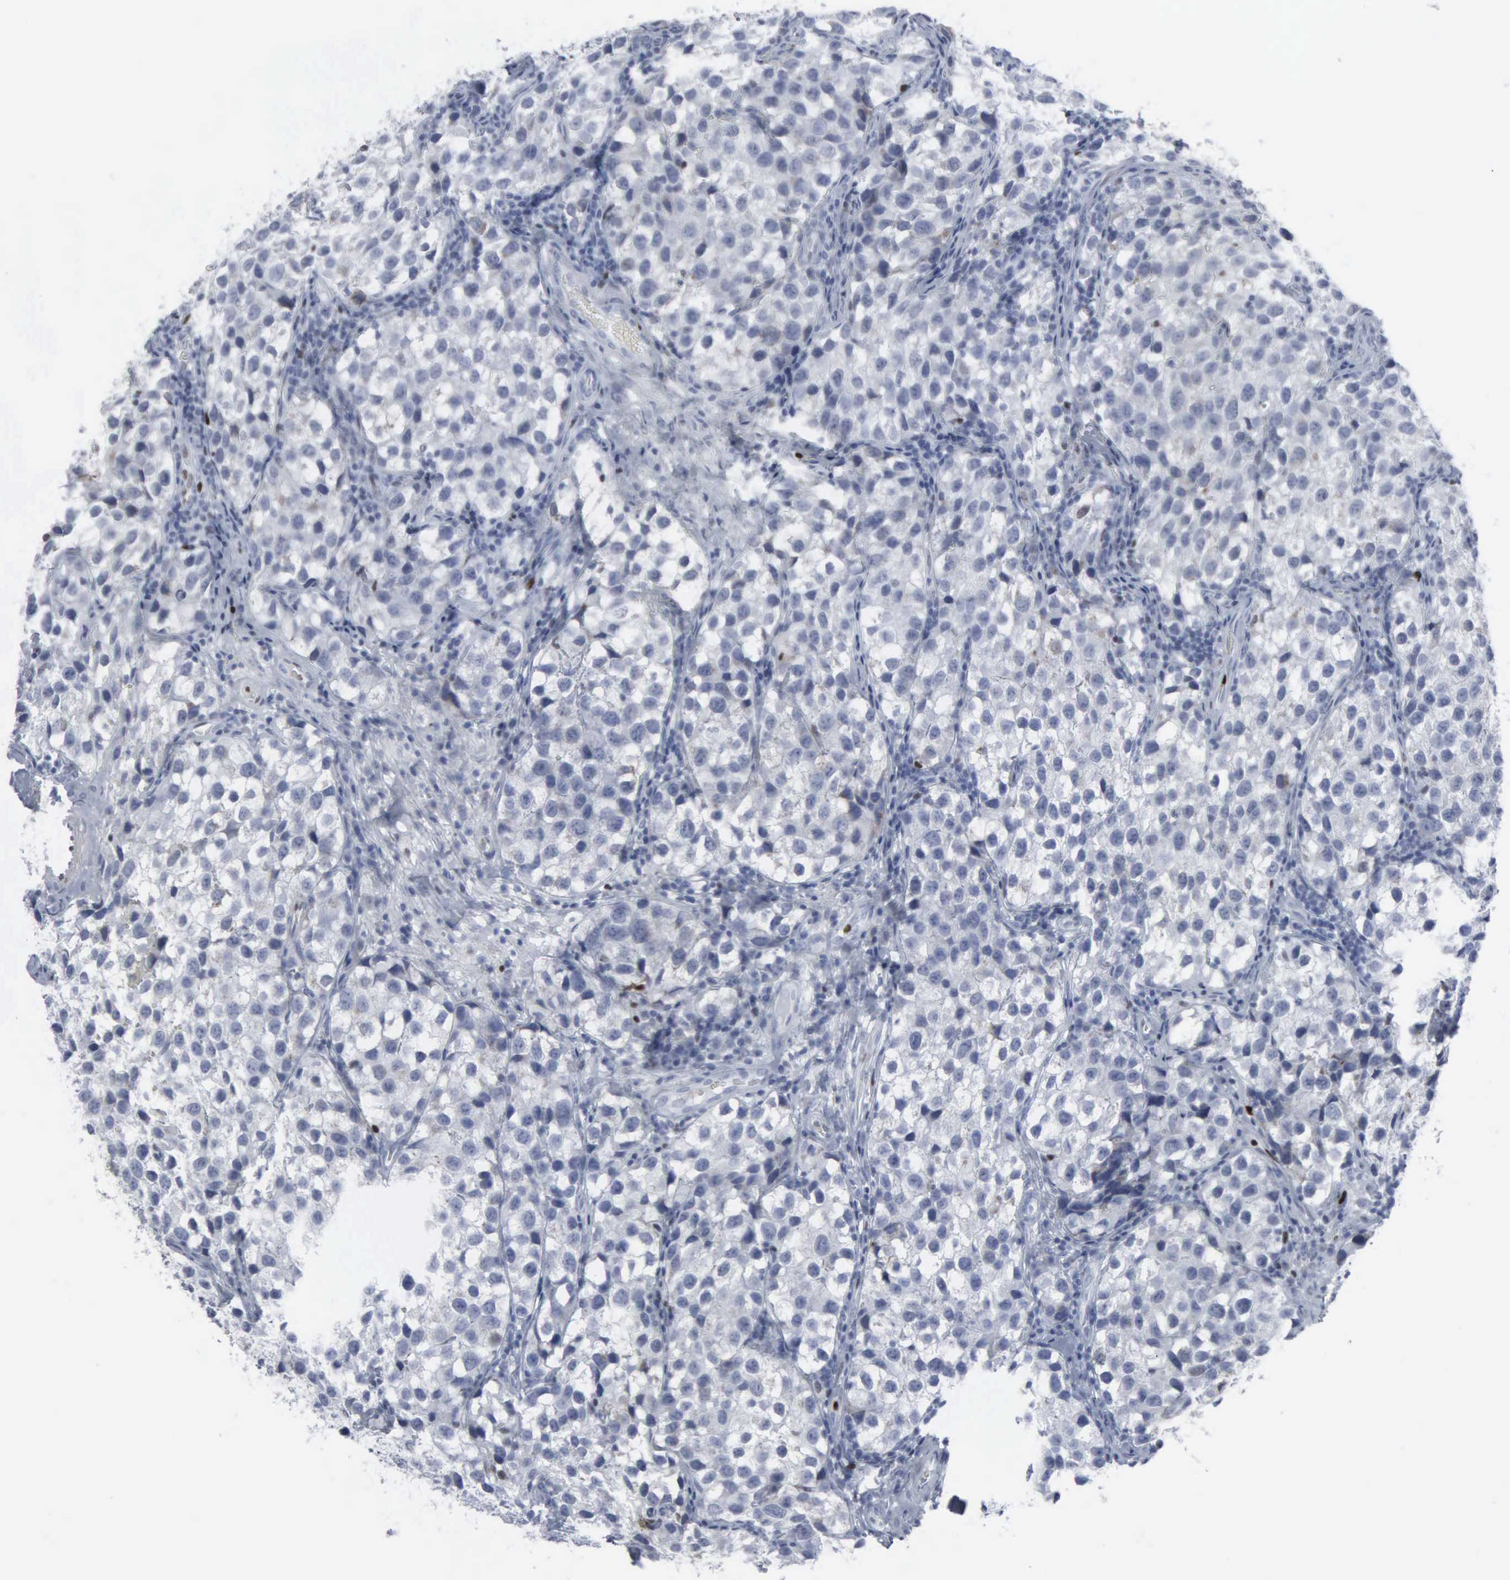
{"staining": {"intensity": "negative", "quantity": "none", "location": "none"}, "tissue": "testis cancer", "cell_type": "Tumor cells", "image_type": "cancer", "snomed": [{"axis": "morphology", "description": "Seminoma, NOS"}, {"axis": "topography", "description": "Testis"}], "caption": "Immunohistochemistry photomicrograph of neoplastic tissue: human testis cancer (seminoma) stained with DAB (3,3'-diaminobenzidine) displays no significant protein positivity in tumor cells.", "gene": "CCND3", "patient": {"sex": "male", "age": 39}}